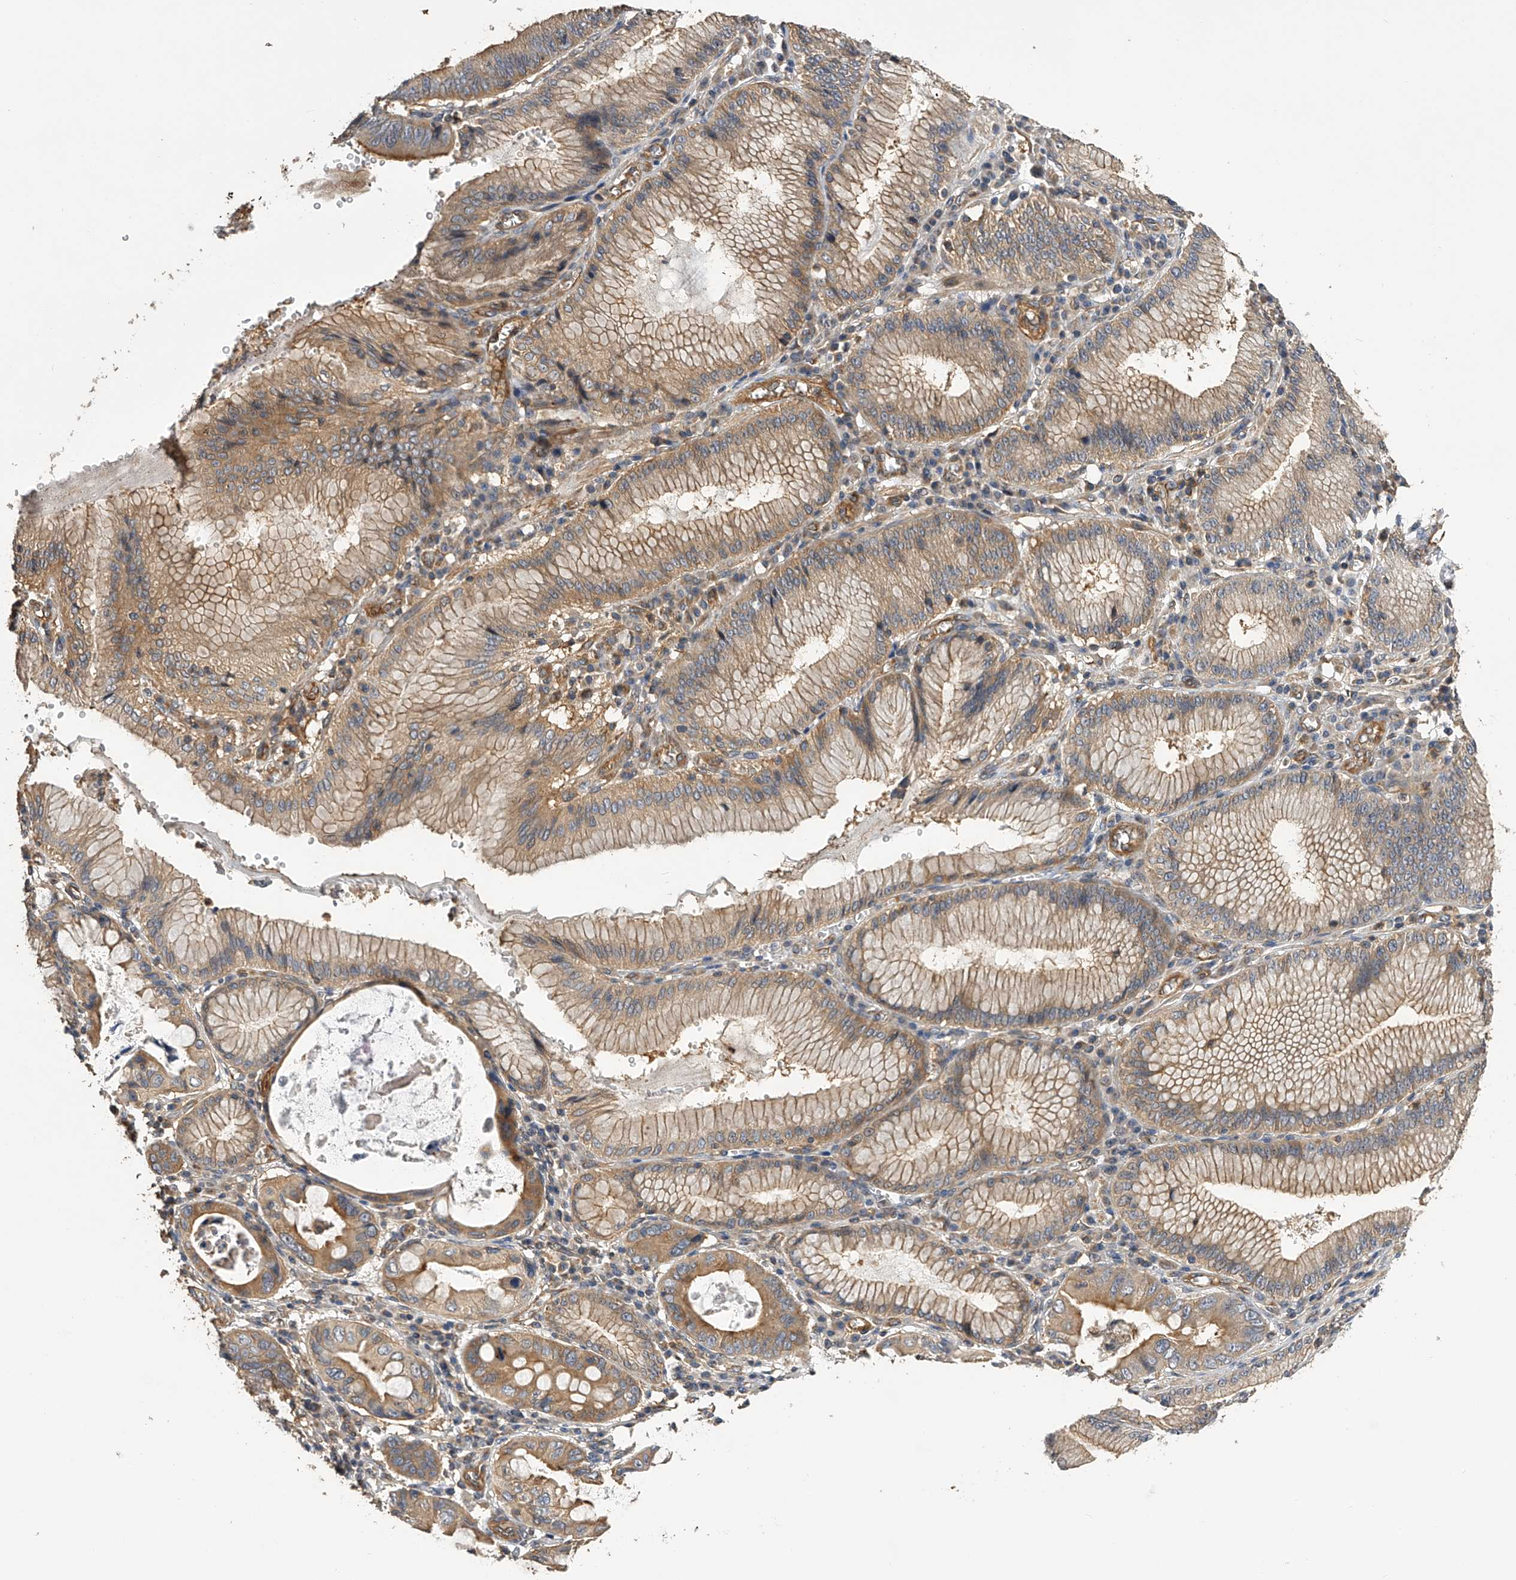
{"staining": {"intensity": "moderate", "quantity": "25%-75%", "location": "cytoplasmic/membranous"}, "tissue": "stomach cancer", "cell_type": "Tumor cells", "image_type": "cancer", "snomed": [{"axis": "morphology", "description": "Adenocarcinoma, NOS"}, {"axis": "topography", "description": "Stomach"}], "caption": "Stomach adenocarcinoma stained with a brown dye reveals moderate cytoplasmic/membranous positive positivity in about 25%-75% of tumor cells.", "gene": "PTPRA", "patient": {"sex": "male", "age": 59}}